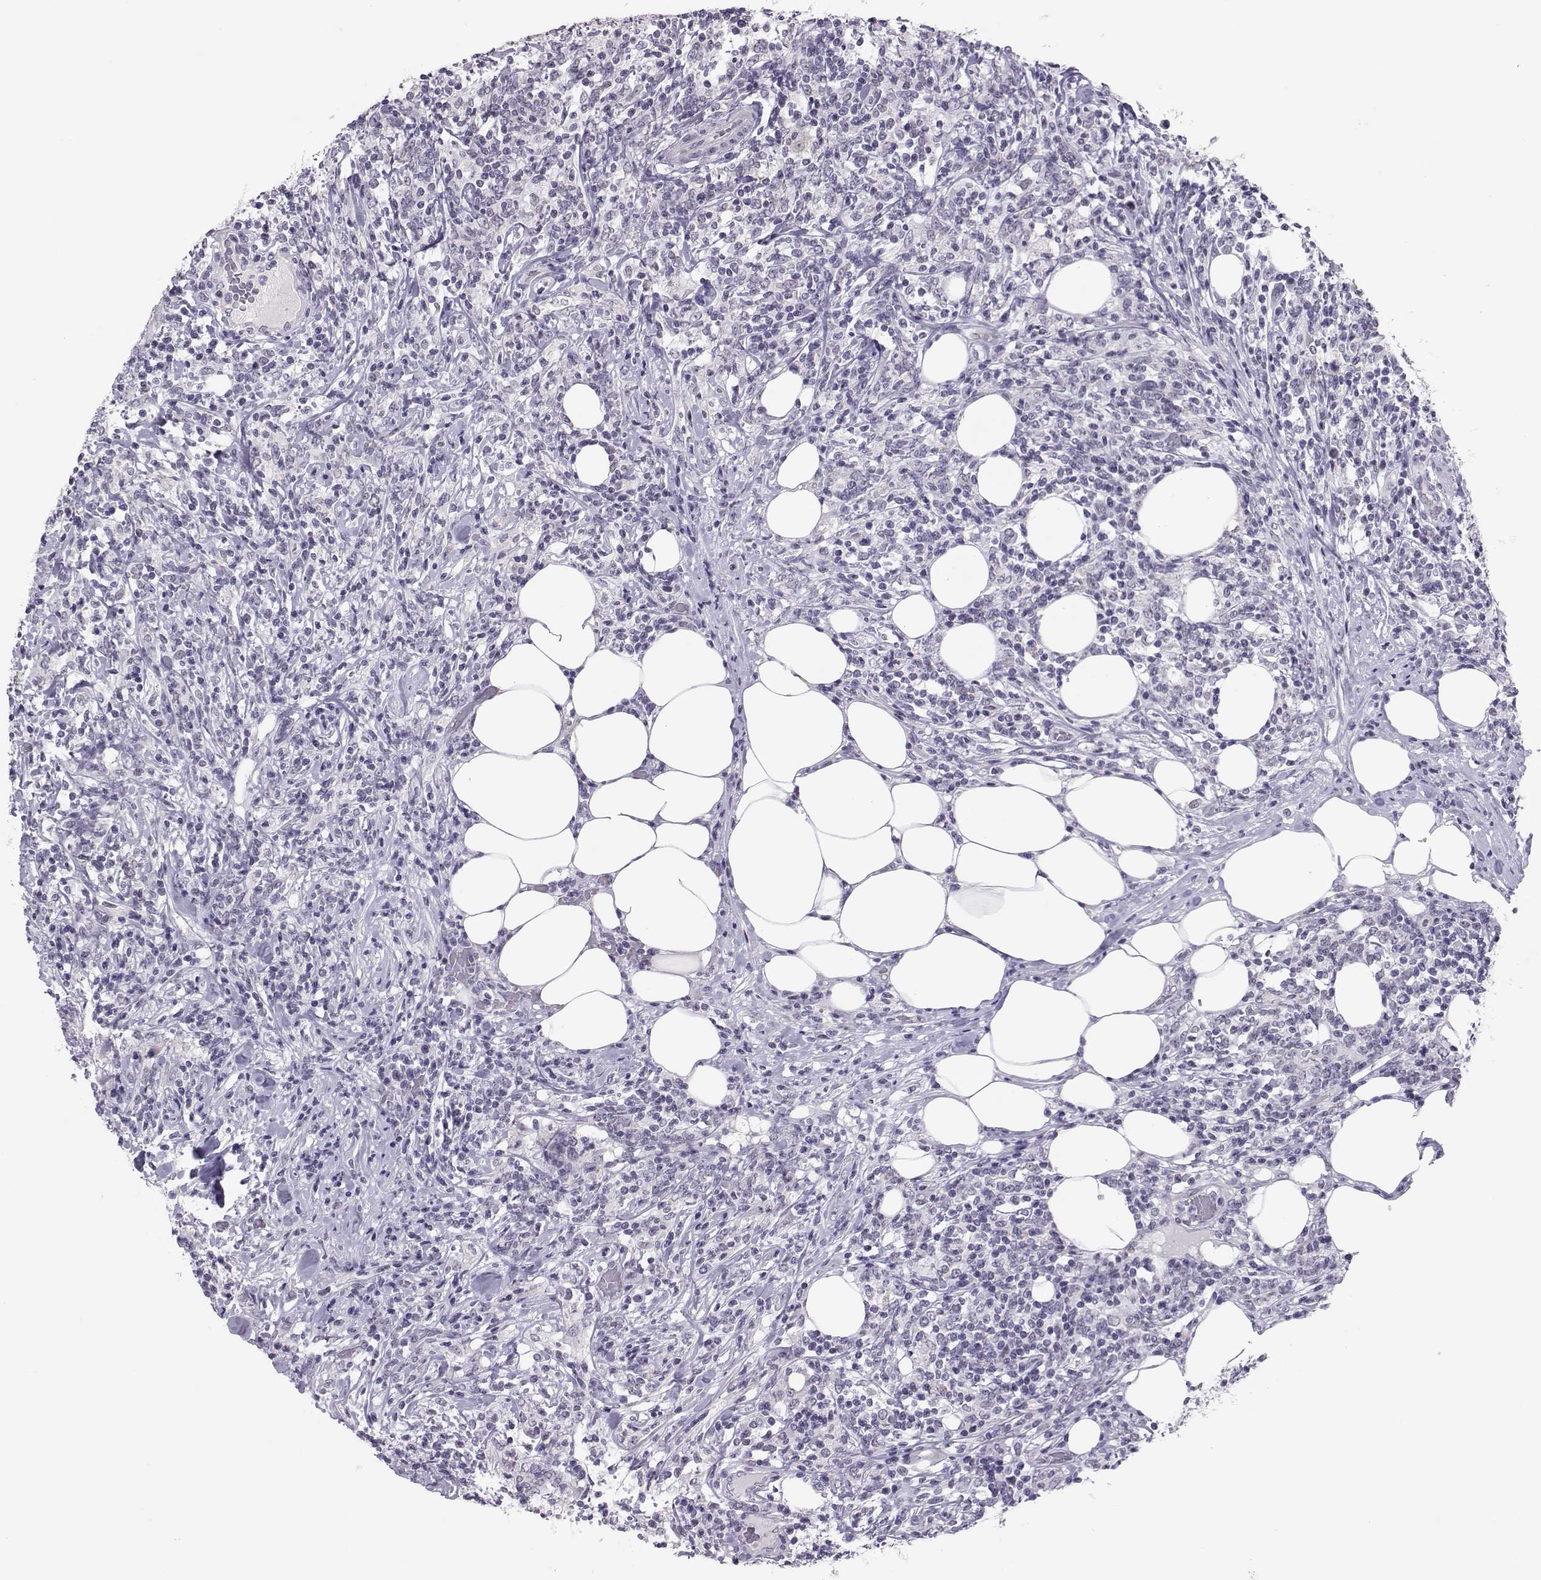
{"staining": {"intensity": "negative", "quantity": "none", "location": "none"}, "tissue": "lymphoma", "cell_type": "Tumor cells", "image_type": "cancer", "snomed": [{"axis": "morphology", "description": "Malignant lymphoma, non-Hodgkin's type, High grade"}, {"axis": "topography", "description": "Lymph node"}], "caption": "This image is of lymphoma stained with immunohistochemistry to label a protein in brown with the nuclei are counter-stained blue. There is no staining in tumor cells.", "gene": "DNAAF1", "patient": {"sex": "female", "age": 84}}